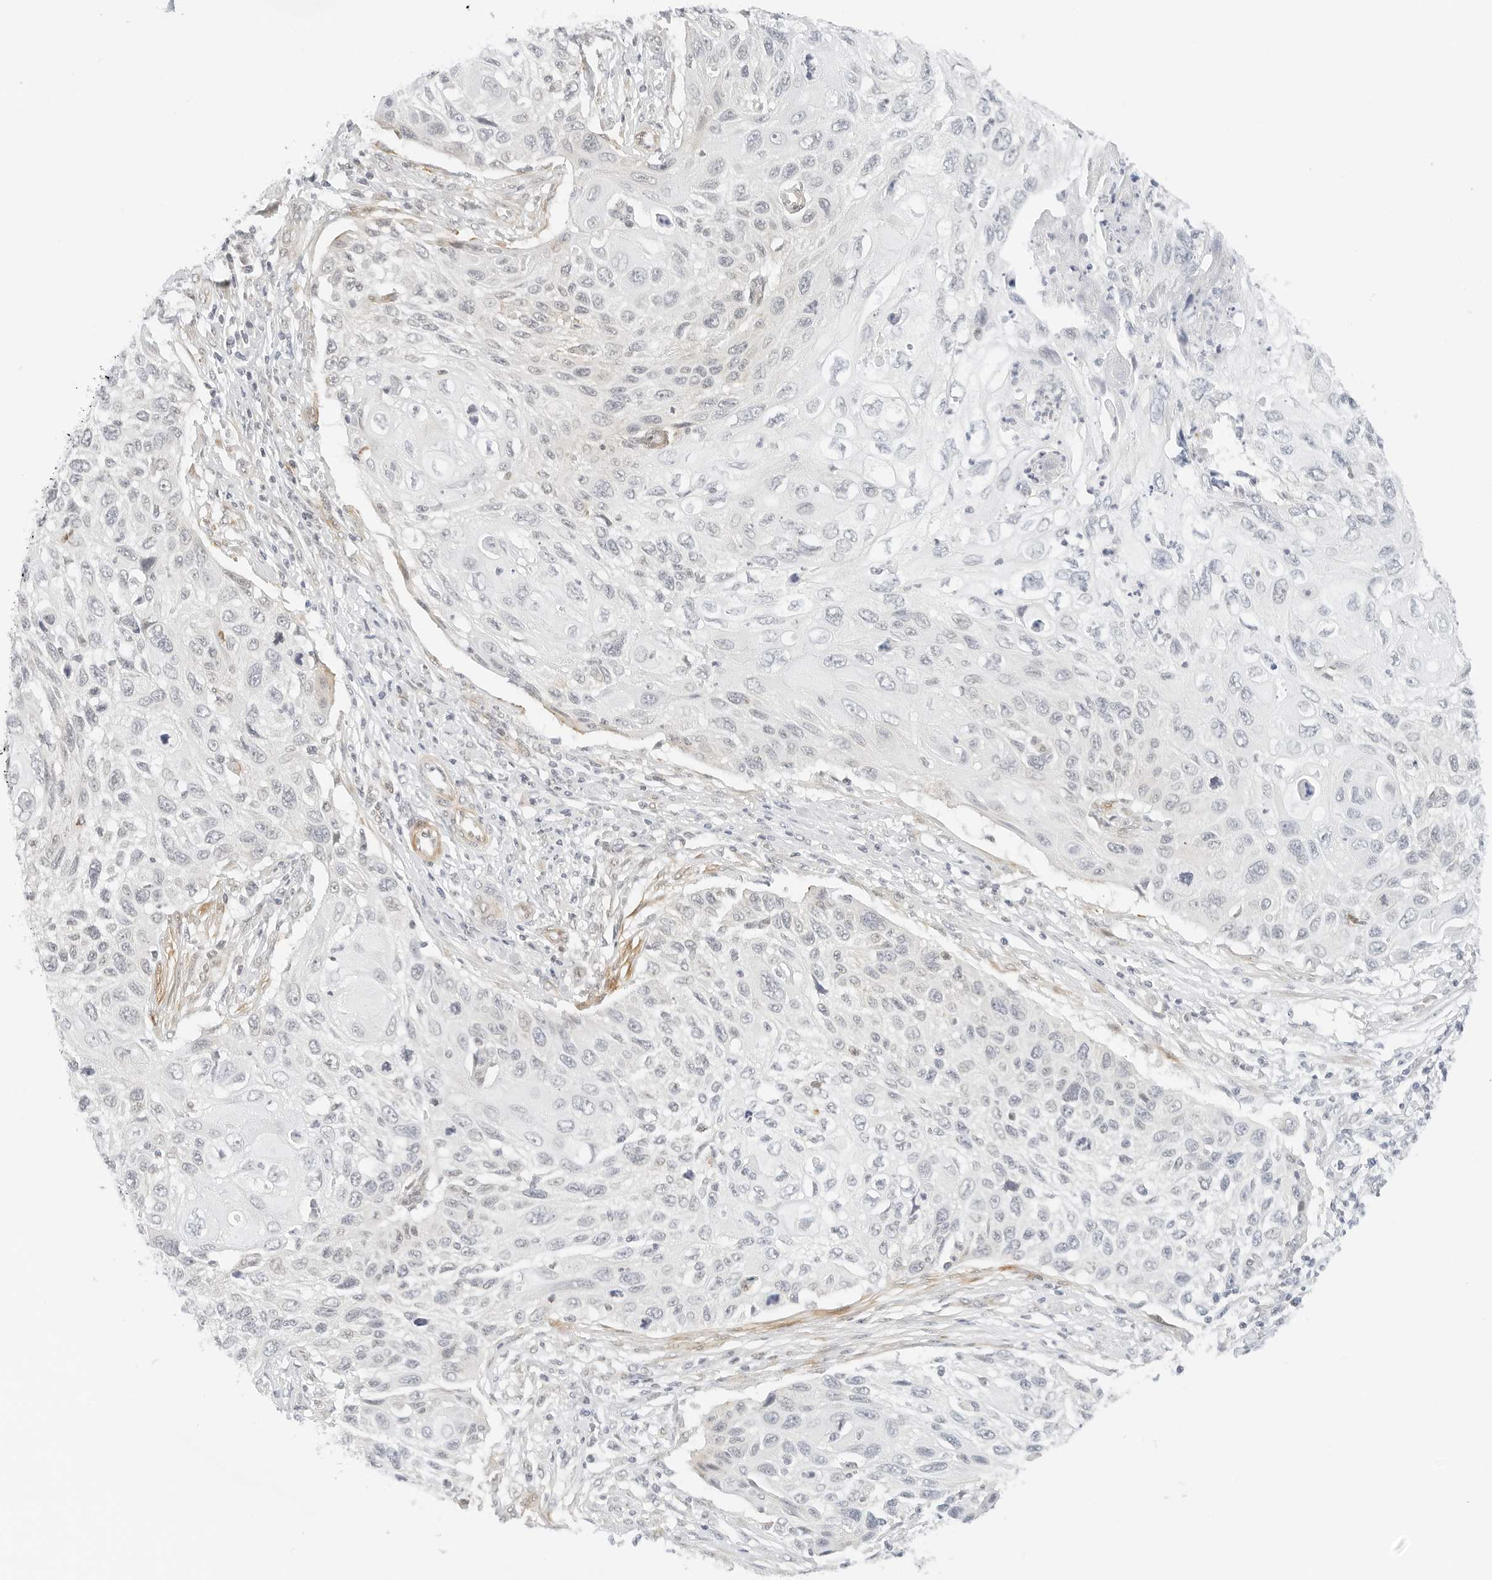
{"staining": {"intensity": "negative", "quantity": "none", "location": "none"}, "tissue": "cervical cancer", "cell_type": "Tumor cells", "image_type": "cancer", "snomed": [{"axis": "morphology", "description": "Squamous cell carcinoma, NOS"}, {"axis": "topography", "description": "Cervix"}], "caption": "High magnification brightfield microscopy of cervical cancer stained with DAB (3,3'-diaminobenzidine) (brown) and counterstained with hematoxylin (blue): tumor cells show no significant staining.", "gene": "NEO1", "patient": {"sex": "female", "age": 70}}